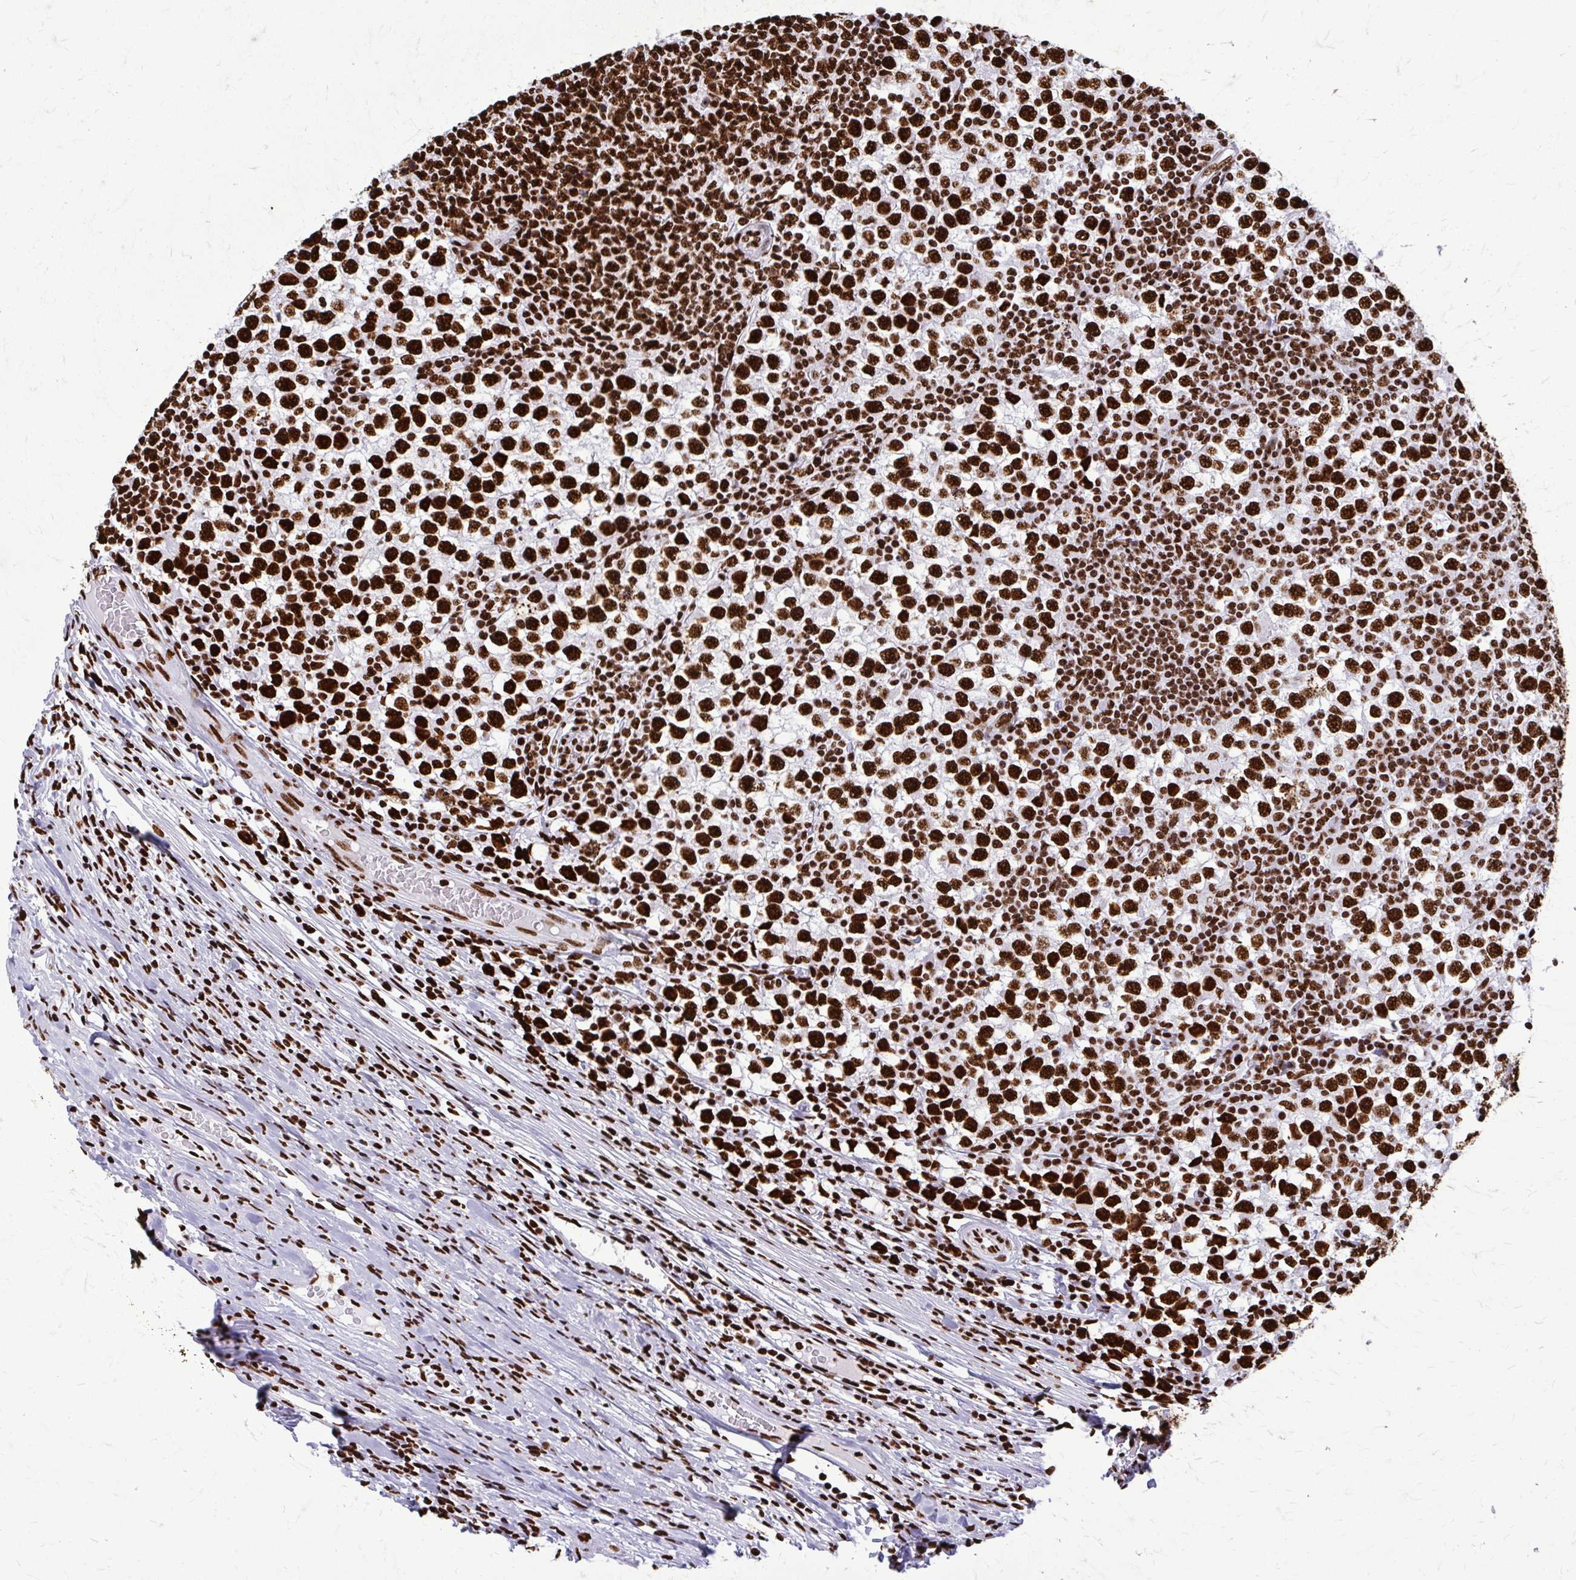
{"staining": {"intensity": "strong", "quantity": ">75%", "location": "nuclear"}, "tissue": "testis cancer", "cell_type": "Tumor cells", "image_type": "cancer", "snomed": [{"axis": "morphology", "description": "Seminoma, NOS"}, {"axis": "topography", "description": "Testis"}], "caption": "A high amount of strong nuclear expression is appreciated in about >75% of tumor cells in testis cancer tissue. Immunohistochemistry stains the protein in brown and the nuclei are stained blue.", "gene": "SFPQ", "patient": {"sex": "male", "age": 65}}